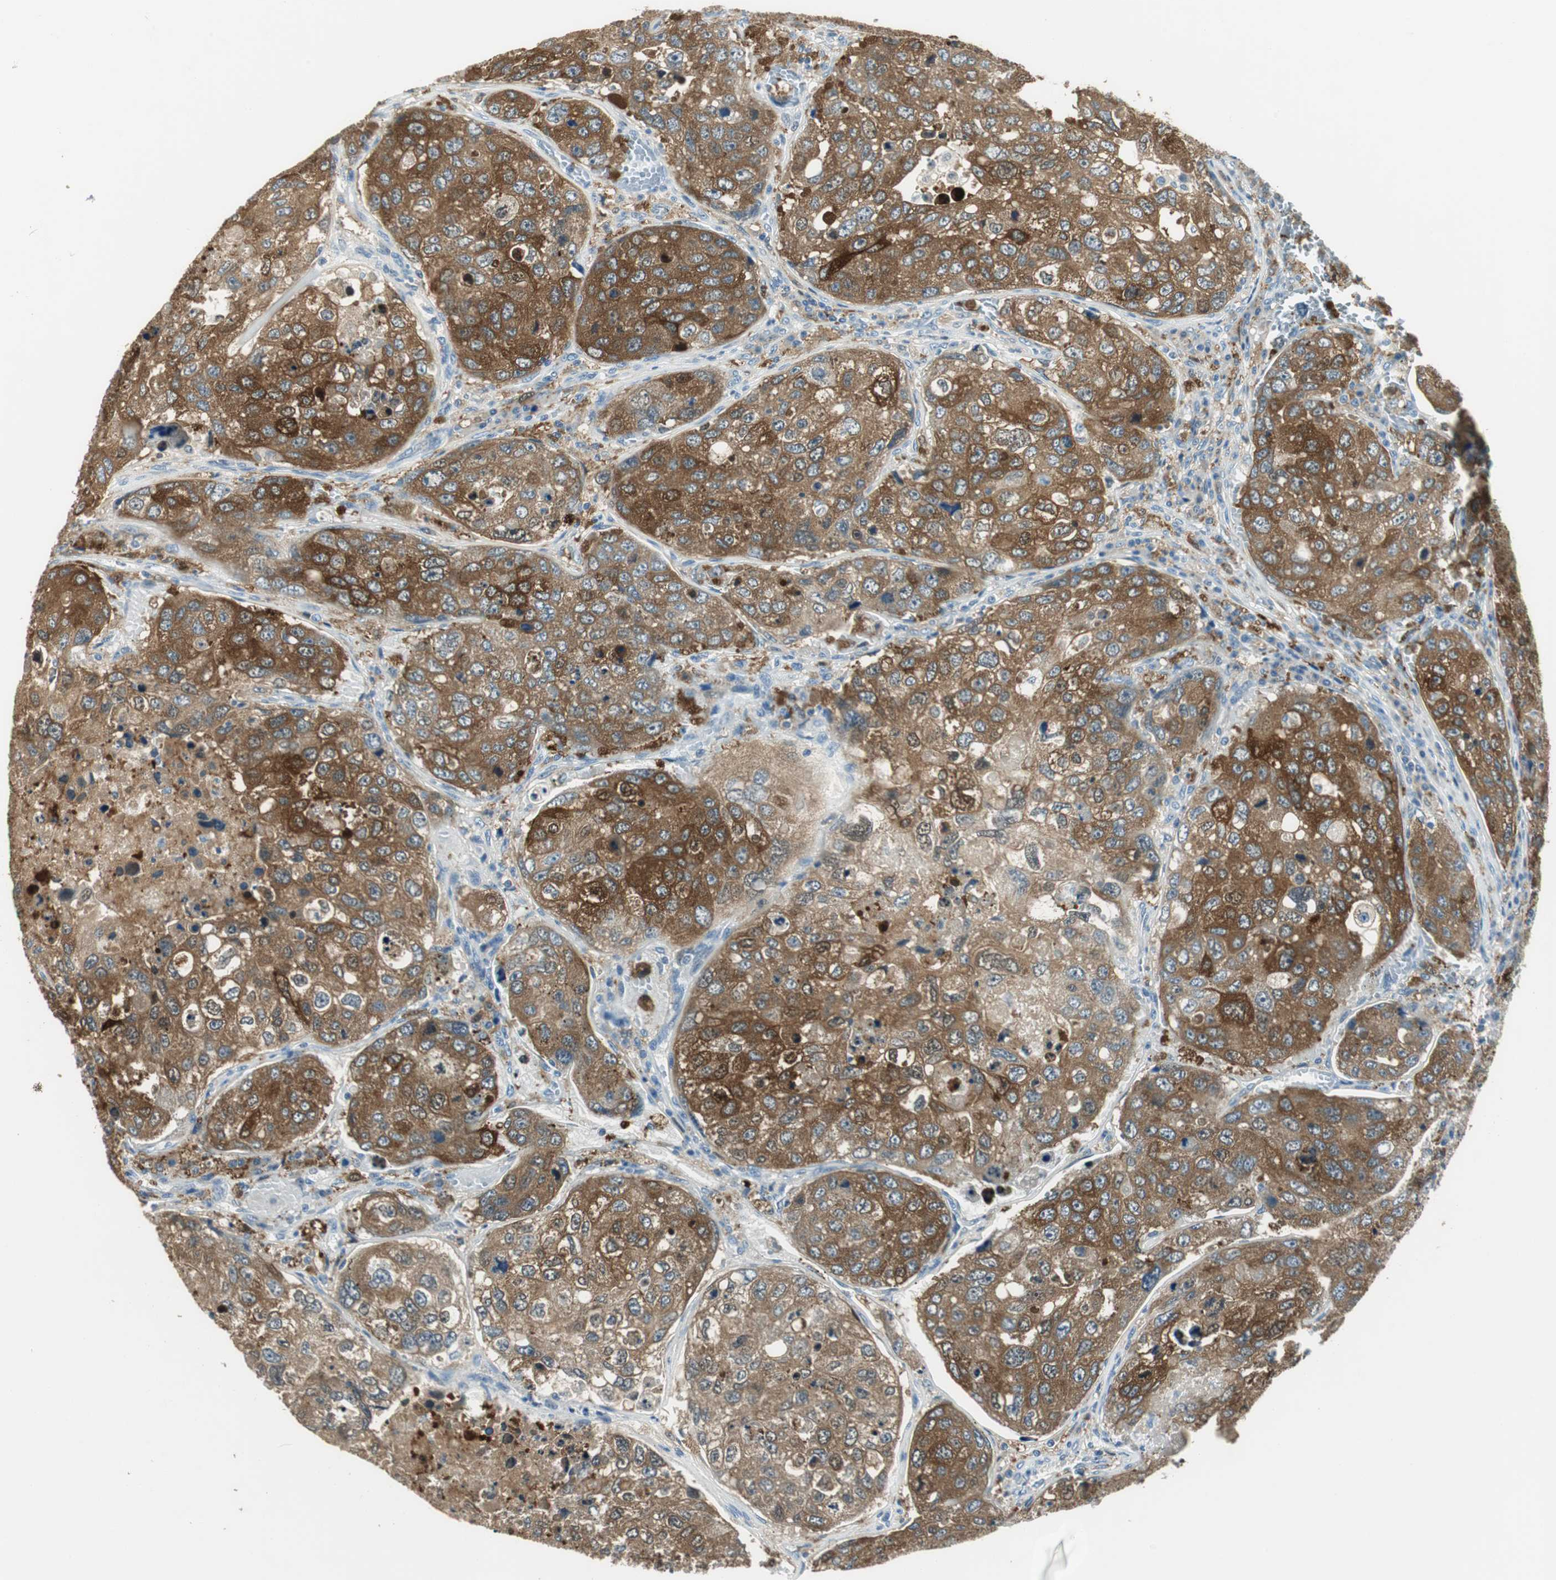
{"staining": {"intensity": "strong", "quantity": ">75%", "location": "cytoplasmic/membranous"}, "tissue": "urothelial cancer", "cell_type": "Tumor cells", "image_type": "cancer", "snomed": [{"axis": "morphology", "description": "Urothelial carcinoma, High grade"}, {"axis": "topography", "description": "Lymph node"}, {"axis": "topography", "description": "Urinary bladder"}], "caption": "A high amount of strong cytoplasmic/membranous staining is seen in approximately >75% of tumor cells in high-grade urothelial carcinoma tissue.", "gene": "ME1", "patient": {"sex": "male", "age": 51}}